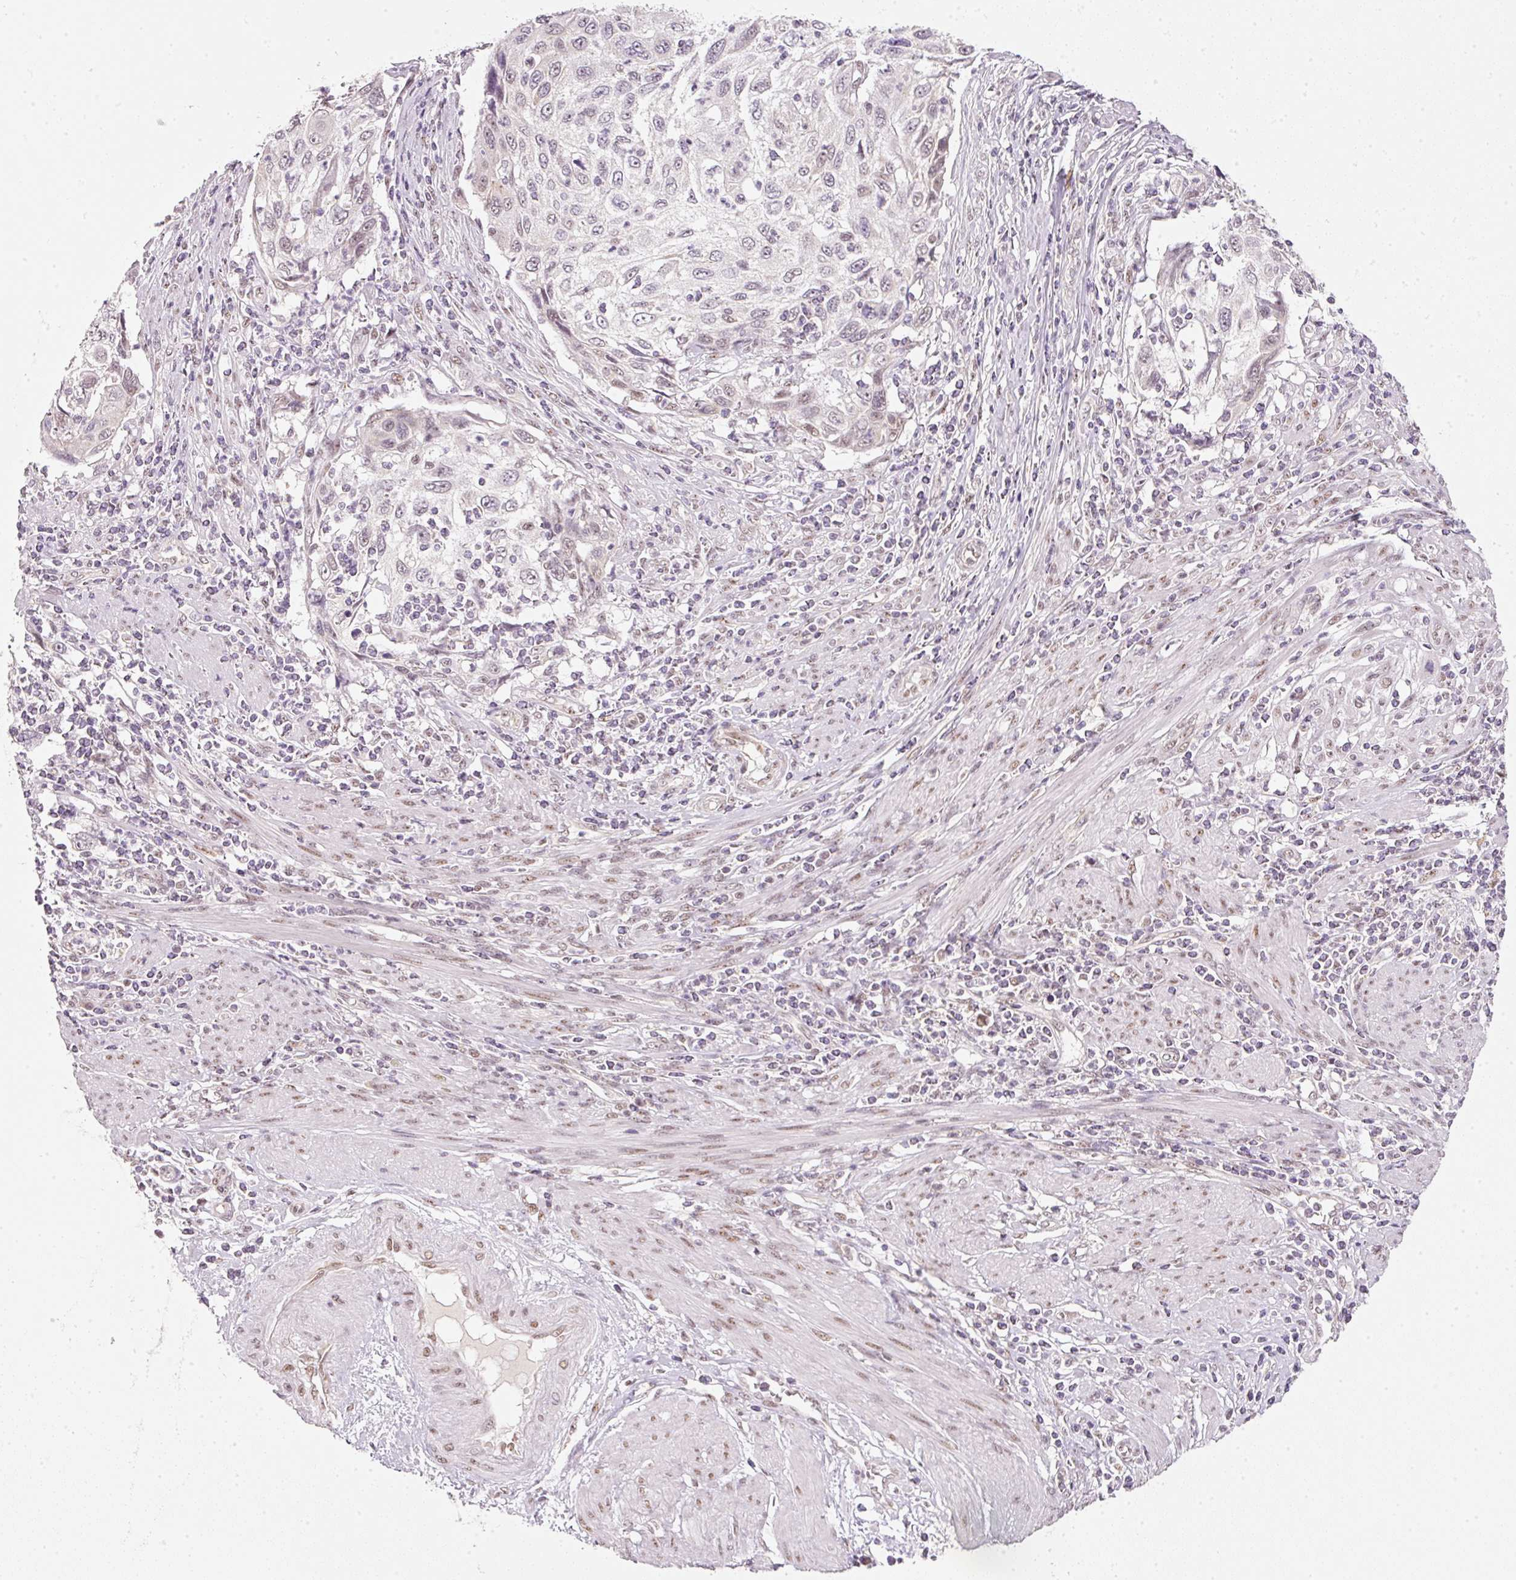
{"staining": {"intensity": "negative", "quantity": "none", "location": "none"}, "tissue": "cervical cancer", "cell_type": "Tumor cells", "image_type": "cancer", "snomed": [{"axis": "morphology", "description": "Squamous cell carcinoma, NOS"}, {"axis": "topography", "description": "Cervix"}], "caption": "Tumor cells show no significant protein positivity in cervical squamous cell carcinoma.", "gene": "FSTL3", "patient": {"sex": "female", "age": 70}}